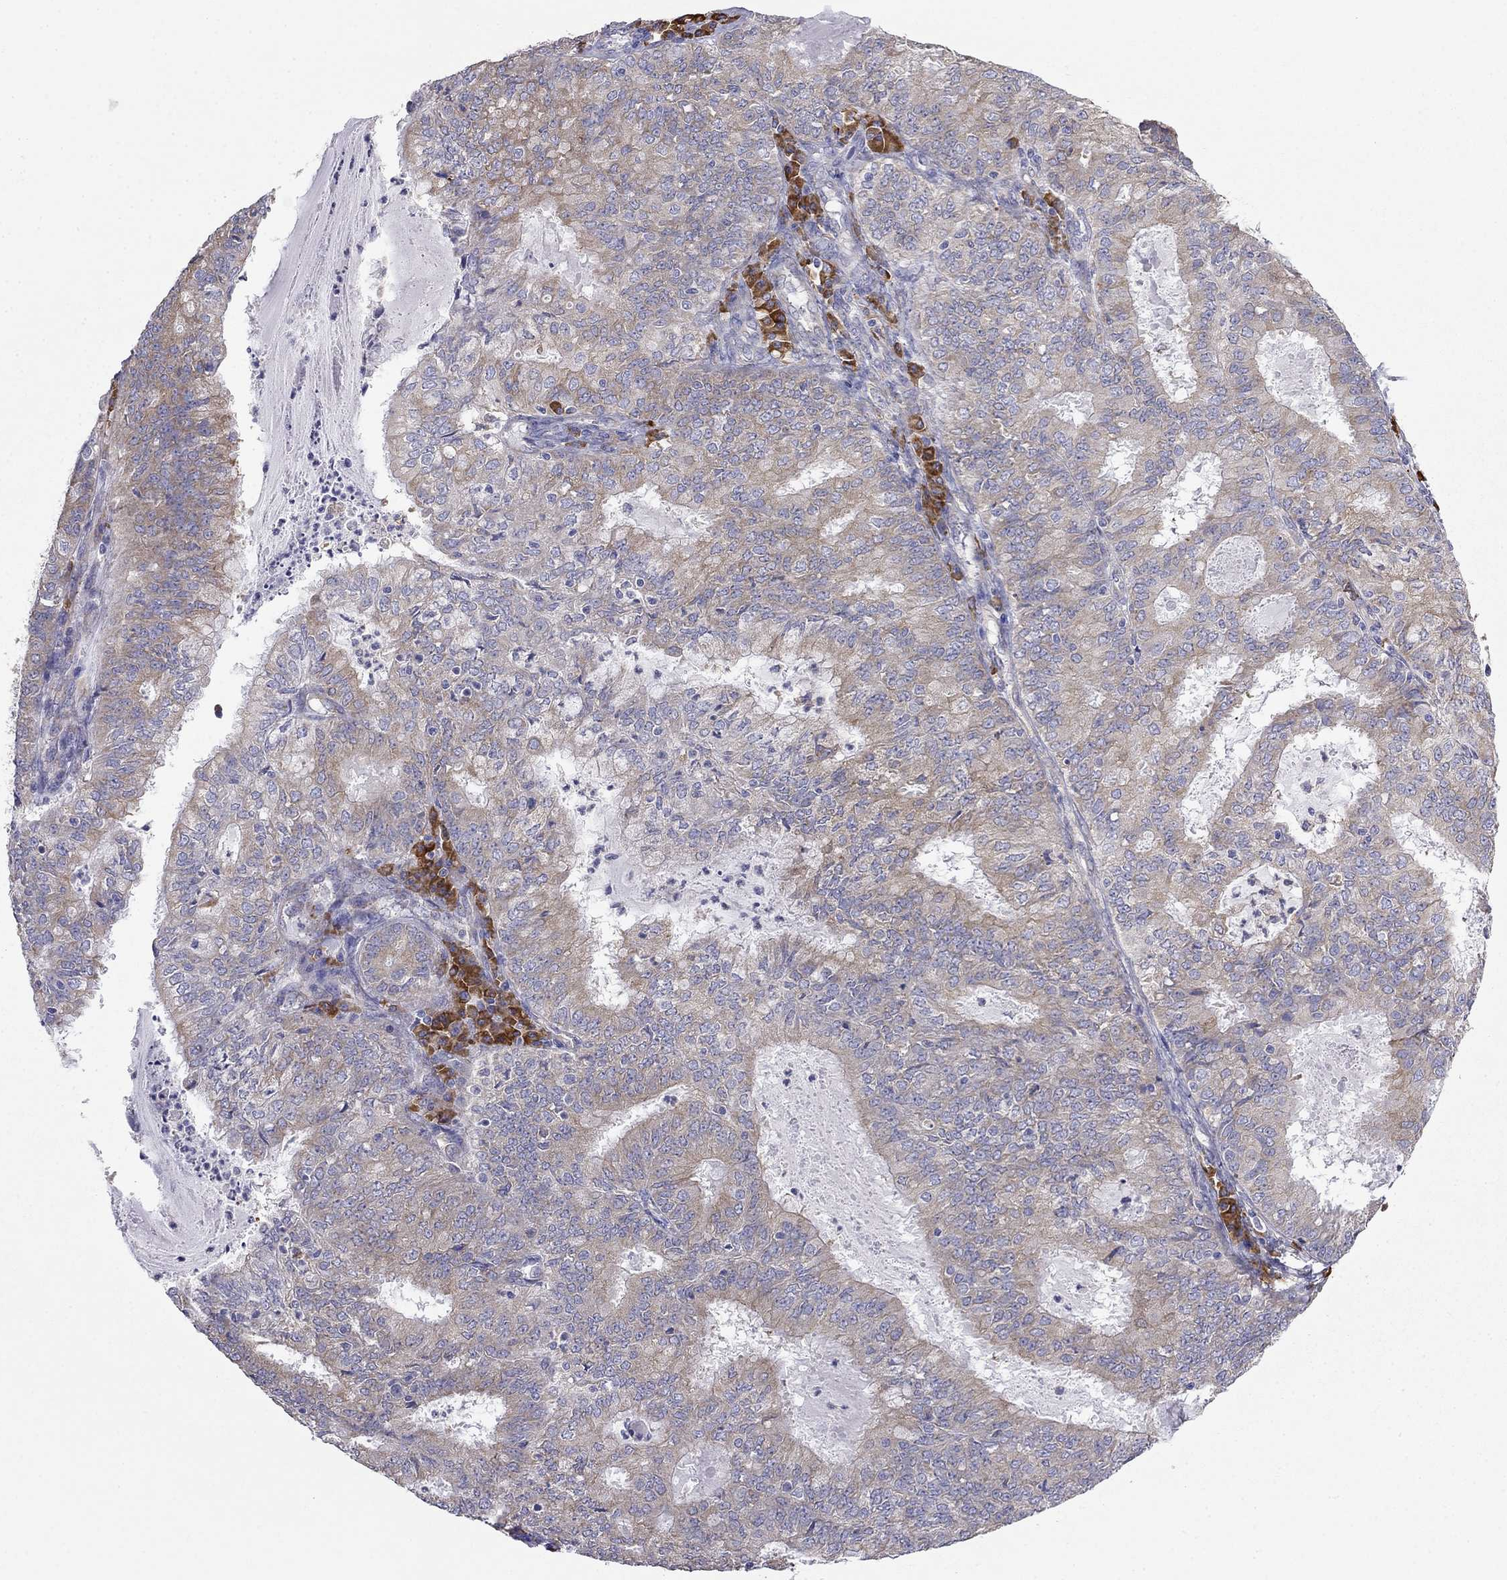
{"staining": {"intensity": "weak", "quantity": ">75%", "location": "cytoplasmic/membranous"}, "tissue": "endometrial cancer", "cell_type": "Tumor cells", "image_type": "cancer", "snomed": [{"axis": "morphology", "description": "Adenocarcinoma, NOS"}, {"axis": "topography", "description": "Endometrium"}], "caption": "High-power microscopy captured an immunohistochemistry micrograph of adenocarcinoma (endometrial), revealing weak cytoplasmic/membranous expression in about >75% of tumor cells. (DAB (3,3'-diaminobenzidine) IHC, brown staining for protein, blue staining for nuclei).", "gene": "LONRF2", "patient": {"sex": "female", "age": 57}}